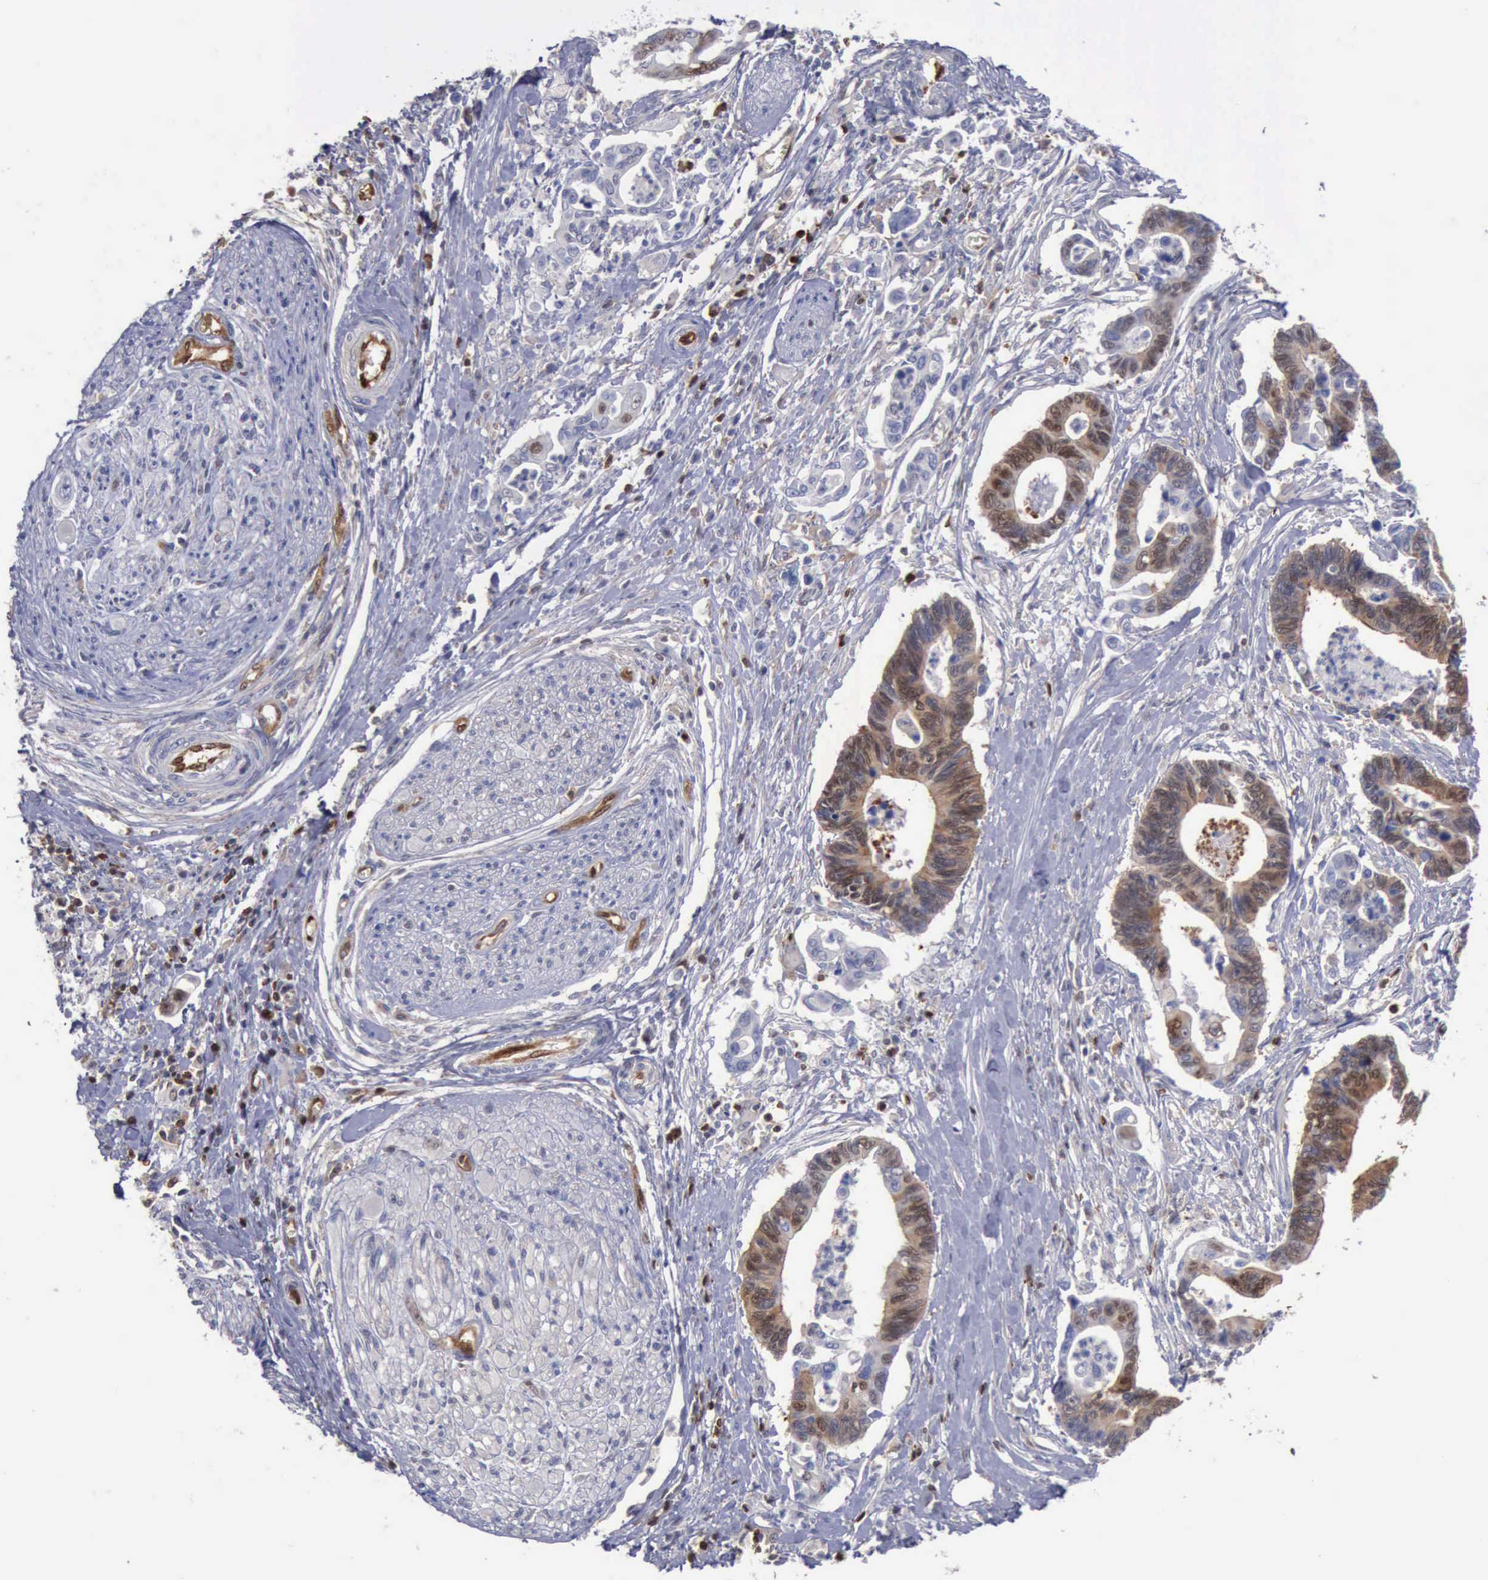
{"staining": {"intensity": "weak", "quantity": "25%-75%", "location": "cytoplasmic/membranous,nuclear"}, "tissue": "pancreatic cancer", "cell_type": "Tumor cells", "image_type": "cancer", "snomed": [{"axis": "morphology", "description": "Adenocarcinoma, NOS"}, {"axis": "topography", "description": "Pancreas"}], "caption": "Immunohistochemical staining of pancreatic cancer displays low levels of weak cytoplasmic/membranous and nuclear expression in approximately 25%-75% of tumor cells. (DAB (3,3'-diaminobenzidine) IHC, brown staining for protein, blue staining for nuclei).", "gene": "PDCD4", "patient": {"sex": "female", "age": 70}}